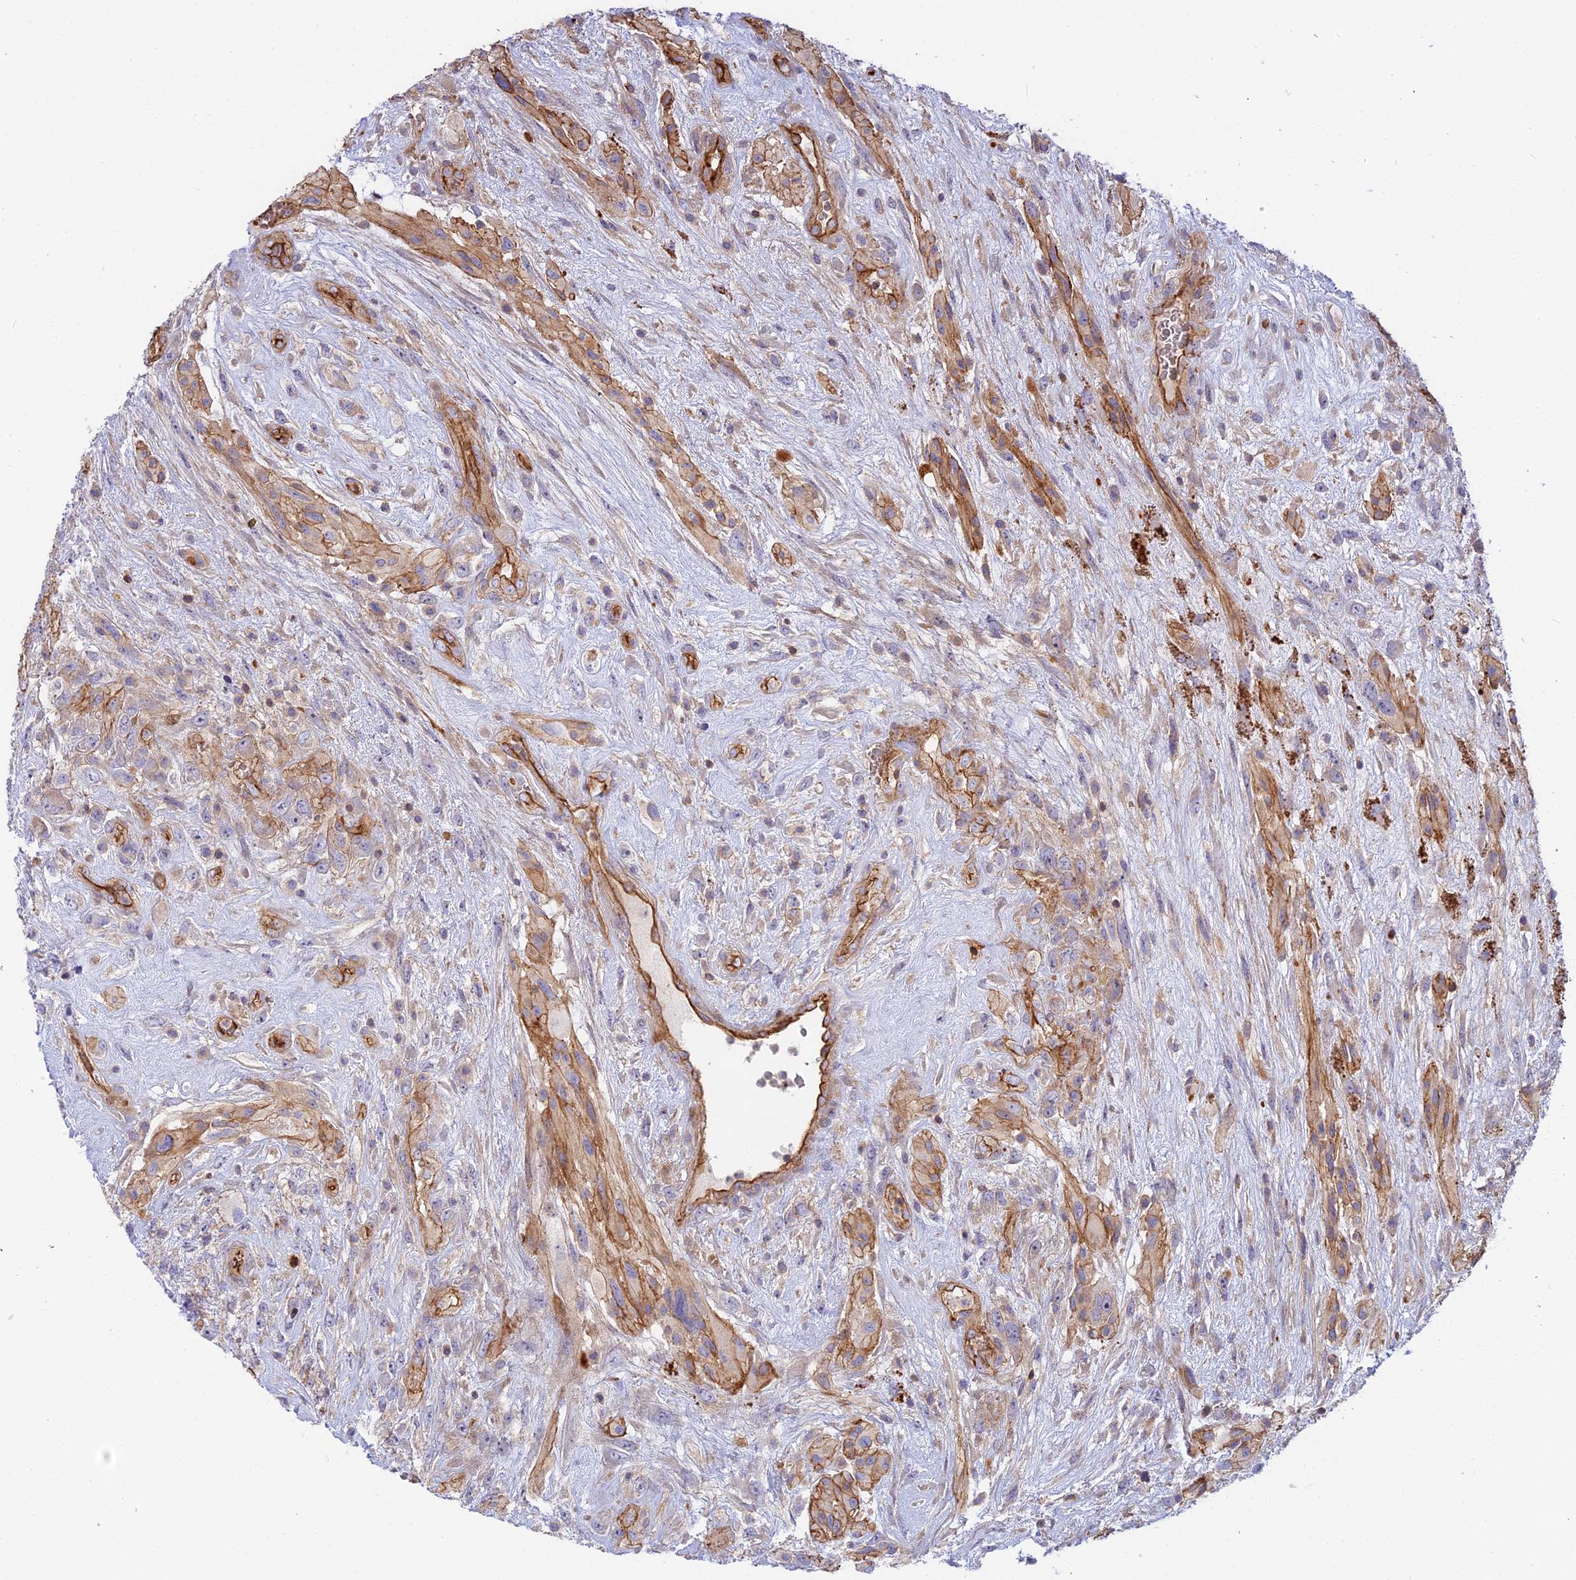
{"staining": {"intensity": "moderate", "quantity": "25%-75%", "location": "cytoplasmic/membranous"}, "tissue": "glioma", "cell_type": "Tumor cells", "image_type": "cancer", "snomed": [{"axis": "morphology", "description": "Glioma, malignant, High grade"}, {"axis": "topography", "description": "Brain"}], "caption": "The photomicrograph exhibits staining of malignant glioma (high-grade), revealing moderate cytoplasmic/membranous protein staining (brown color) within tumor cells.", "gene": "CNBD2", "patient": {"sex": "male", "age": 61}}